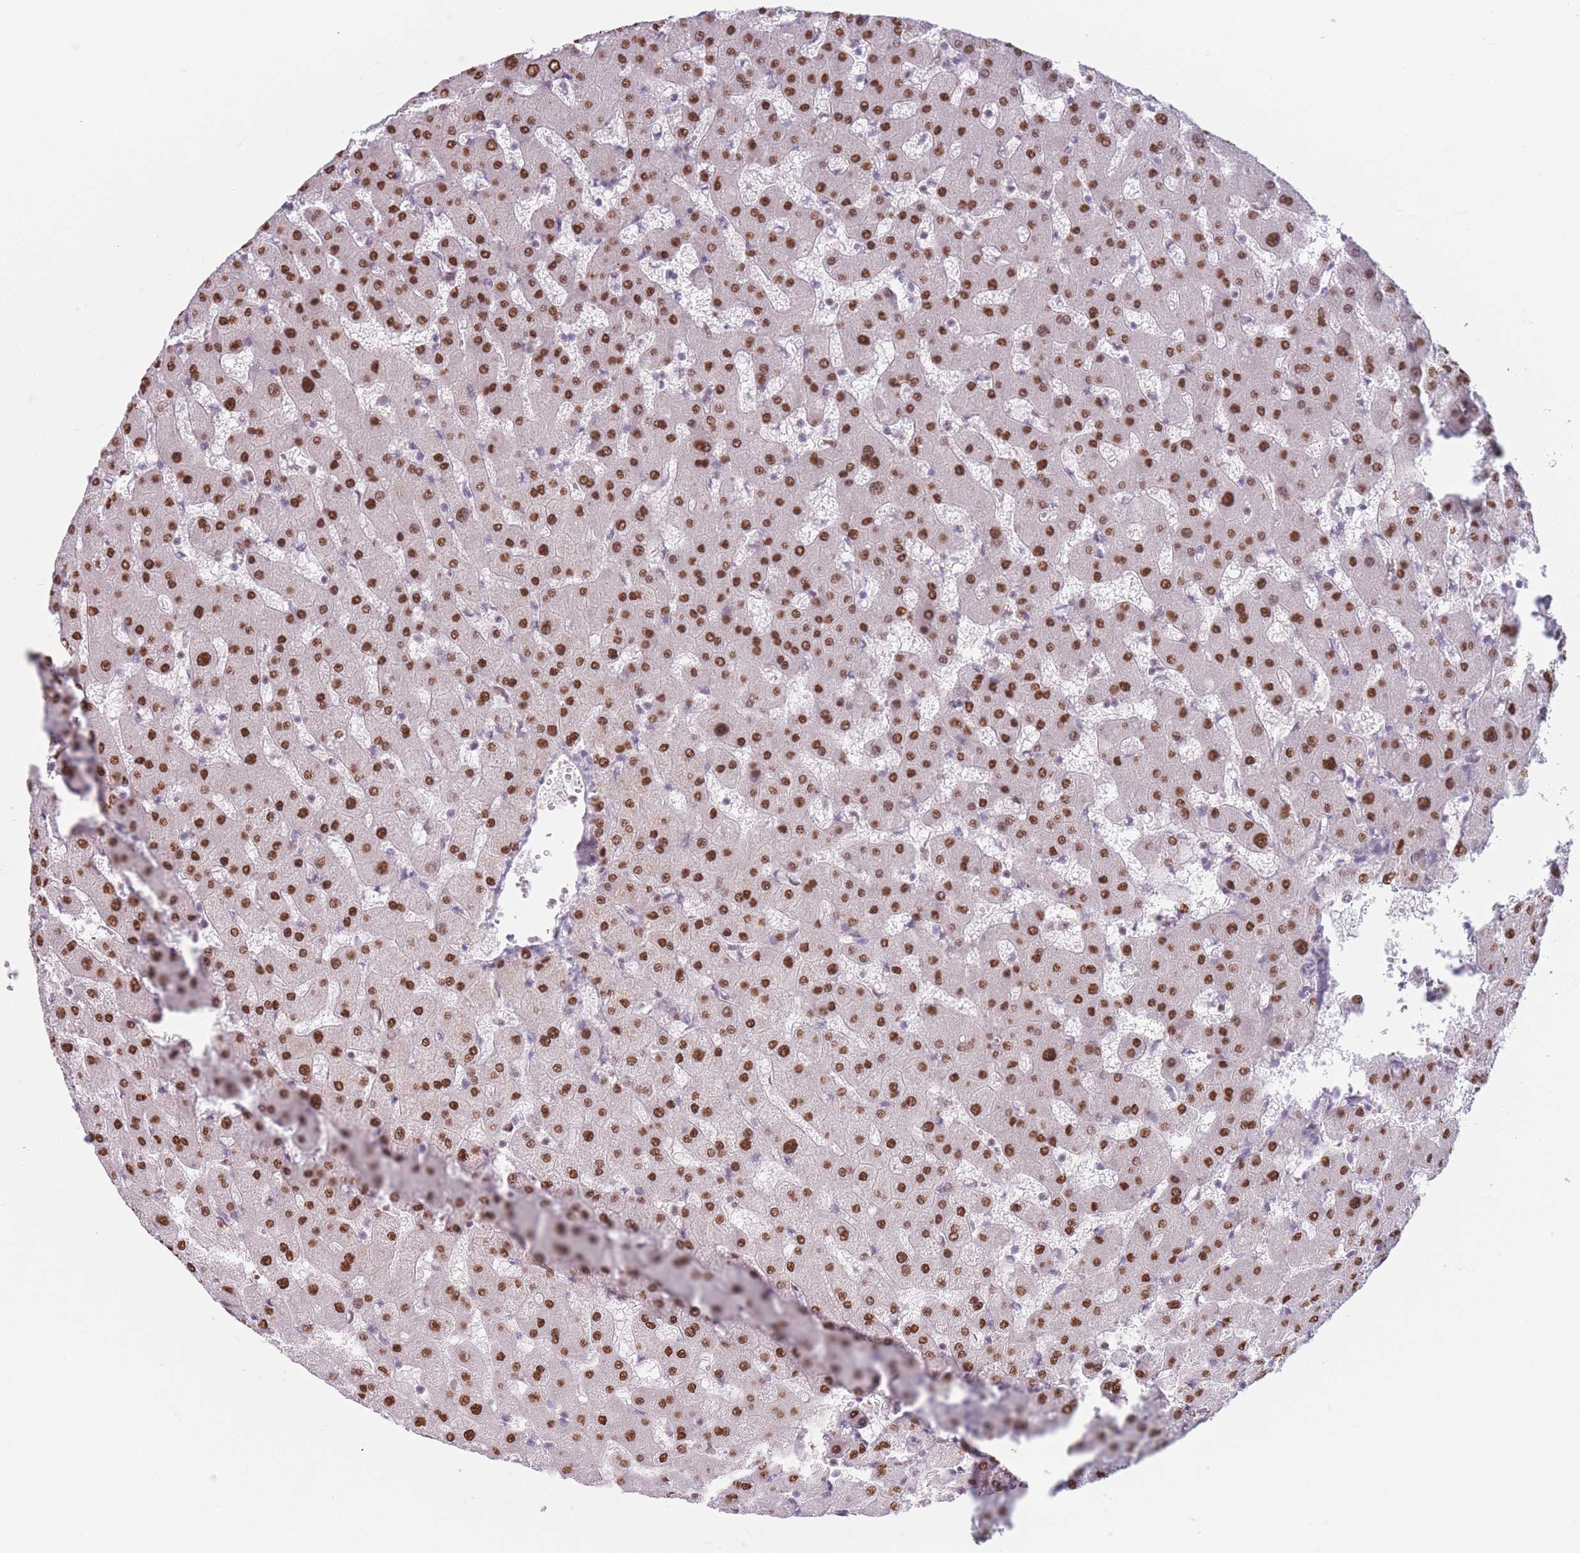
{"staining": {"intensity": "weak", "quantity": "25%-75%", "location": "nuclear"}, "tissue": "liver", "cell_type": "Cholangiocytes", "image_type": "normal", "snomed": [{"axis": "morphology", "description": "Normal tissue, NOS"}, {"axis": "topography", "description": "Liver"}], "caption": "Immunohistochemistry (IHC) of benign human liver displays low levels of weak nuclear positivity in about 25%-75% of cholangiocytes.", "gene": "ENSG00000267179", "patient": {"sex": "female", "age": 63}}